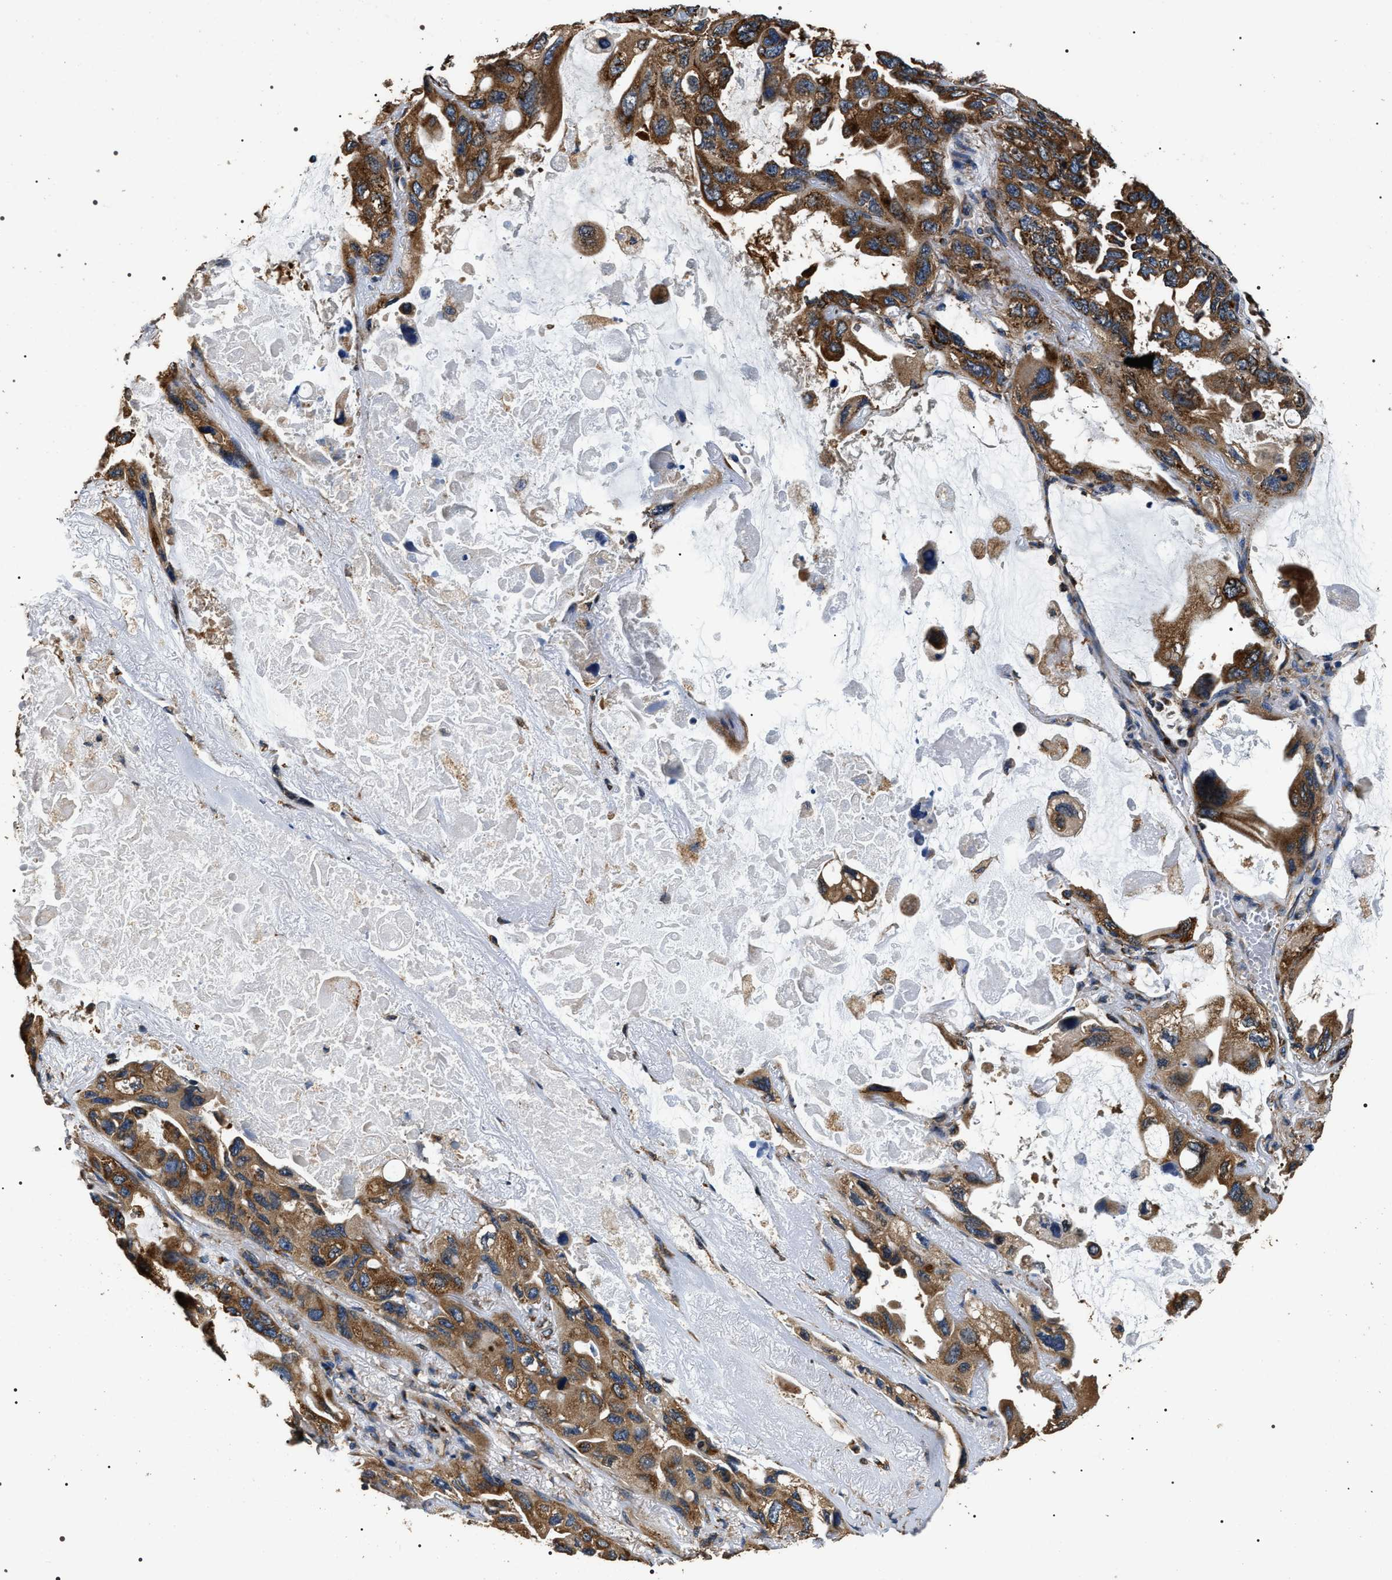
{"staining": {"intensity": "strong", "quantity": ">75%", "location": "cytoplasmic/membranous"}, "tissue": "lung cancer", "cell_type": "Tumor cells", "image_type": "cancer", "snomed": [{"axis": "morphology", "description": "Squamous cell carcinoma, NOS"}, {"axis": "topography", "description": "Lung"}], "caption": "About >75% of tumor cells in lung squamous cell carcinoma display strong cytoplasmic/membranous protein positivity as visualized by brown immunohistochemical staining.", "gene": "KTN1", "patient": {"sex": "female", "age": 73}}